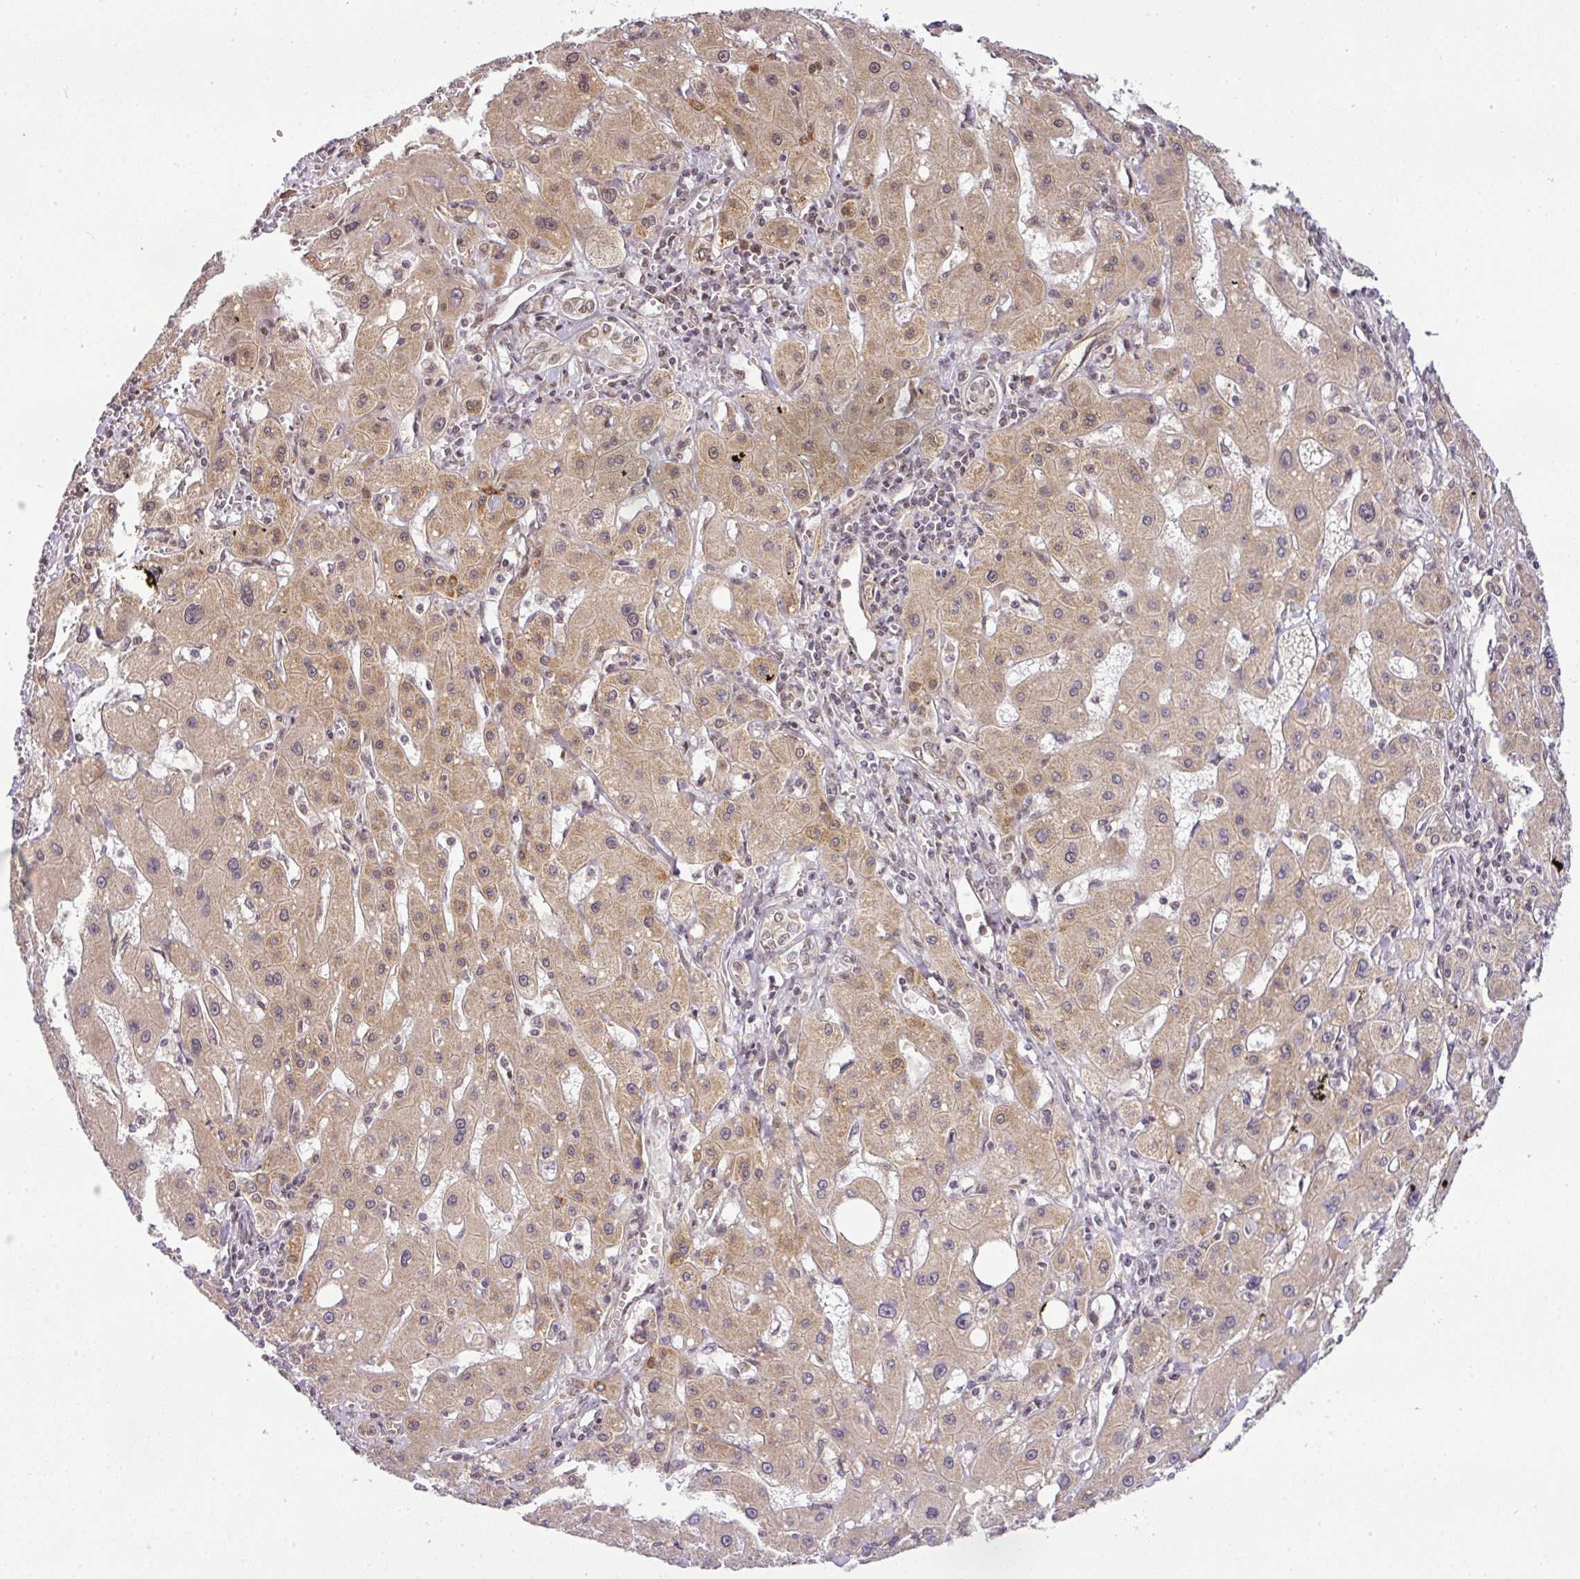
{"staining": {"intensity": "moderate", "quantity": "25%-75%", "location": "cytoplasmic/membranous,nuclear"}, "tissue": "liver cancer", "cell_type": "Tumor cells", "image_type": "cancer", "snomed": [{"axis": "morphology", "description": "Carcinoma, Hepatocellular, NOS"}, {"axis": "topography", "description": "Liver"}], "caption": "DAB (3,3'-diaminobenzidine) immunohistochemical staining of liver cancer demonstrates moderate cytoplasmic/membranous and nuclear protein expression in approximately 25%-75% of tumor cells. The staining was performed using DAB to visualize the protein expression in brown, while the nuclei were stained in blue with hematoxylin (Magnification: 20x).", "gene": "C1orf226", "patient": {"sex": "male", "age": 72}}